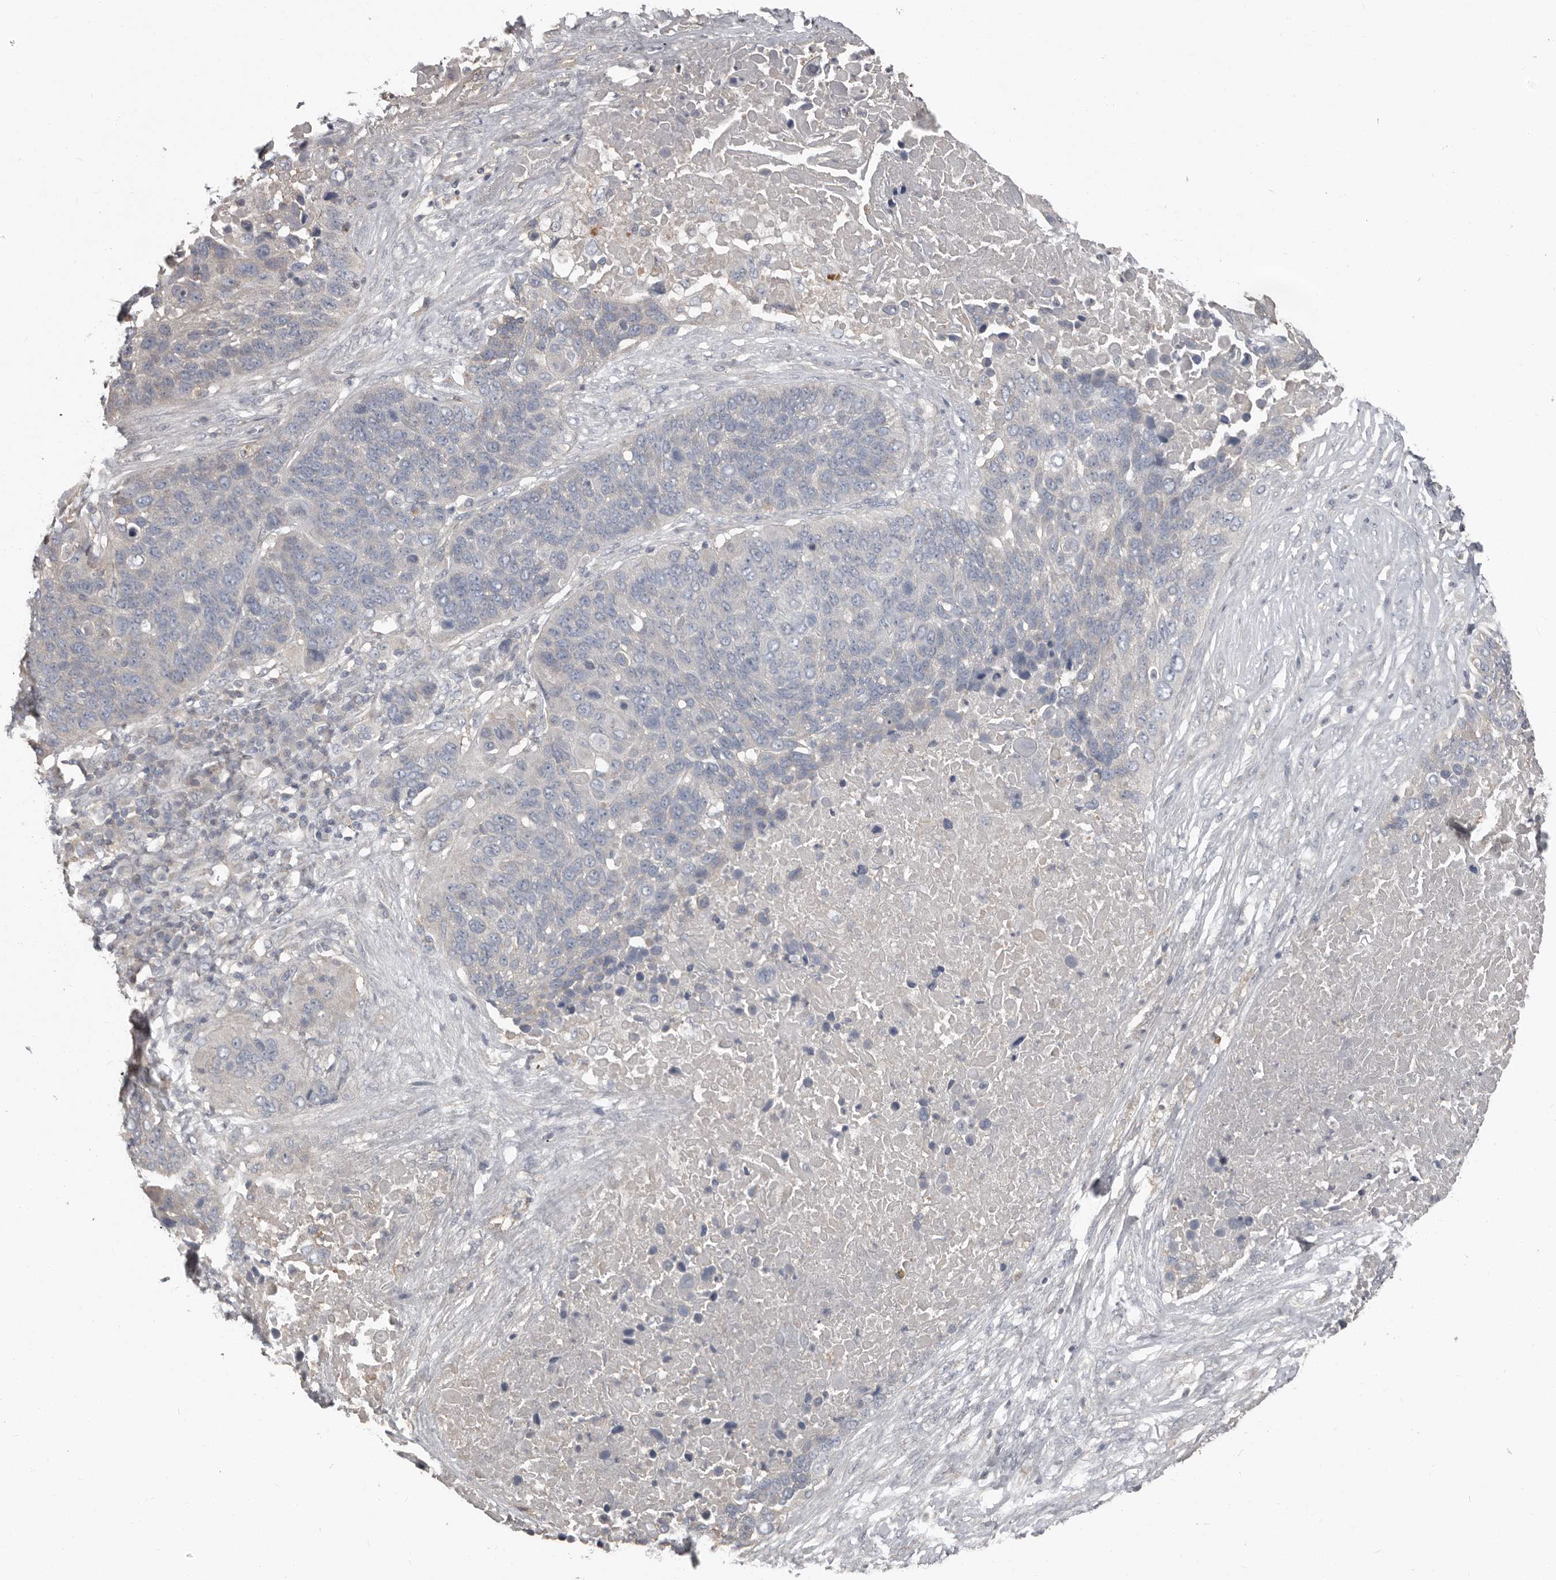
{"staining": {"intensity": "negative", "quantity": "none", "location": "none"}, "tissue": "lung cancer", "cell_type": "Tumor cells", "image_type": "cancer", "snomed": [{"axis": "morphology", "description": "Squamous cell carcinoma, NOS"}, {"axis": "topography", "description": "Lung"}], "caption": "Tumor cells show no significant positivity in lung squamous cell carcinoma.", "gene": "CA6", "patient": {"sex": "male", "age": 66}}